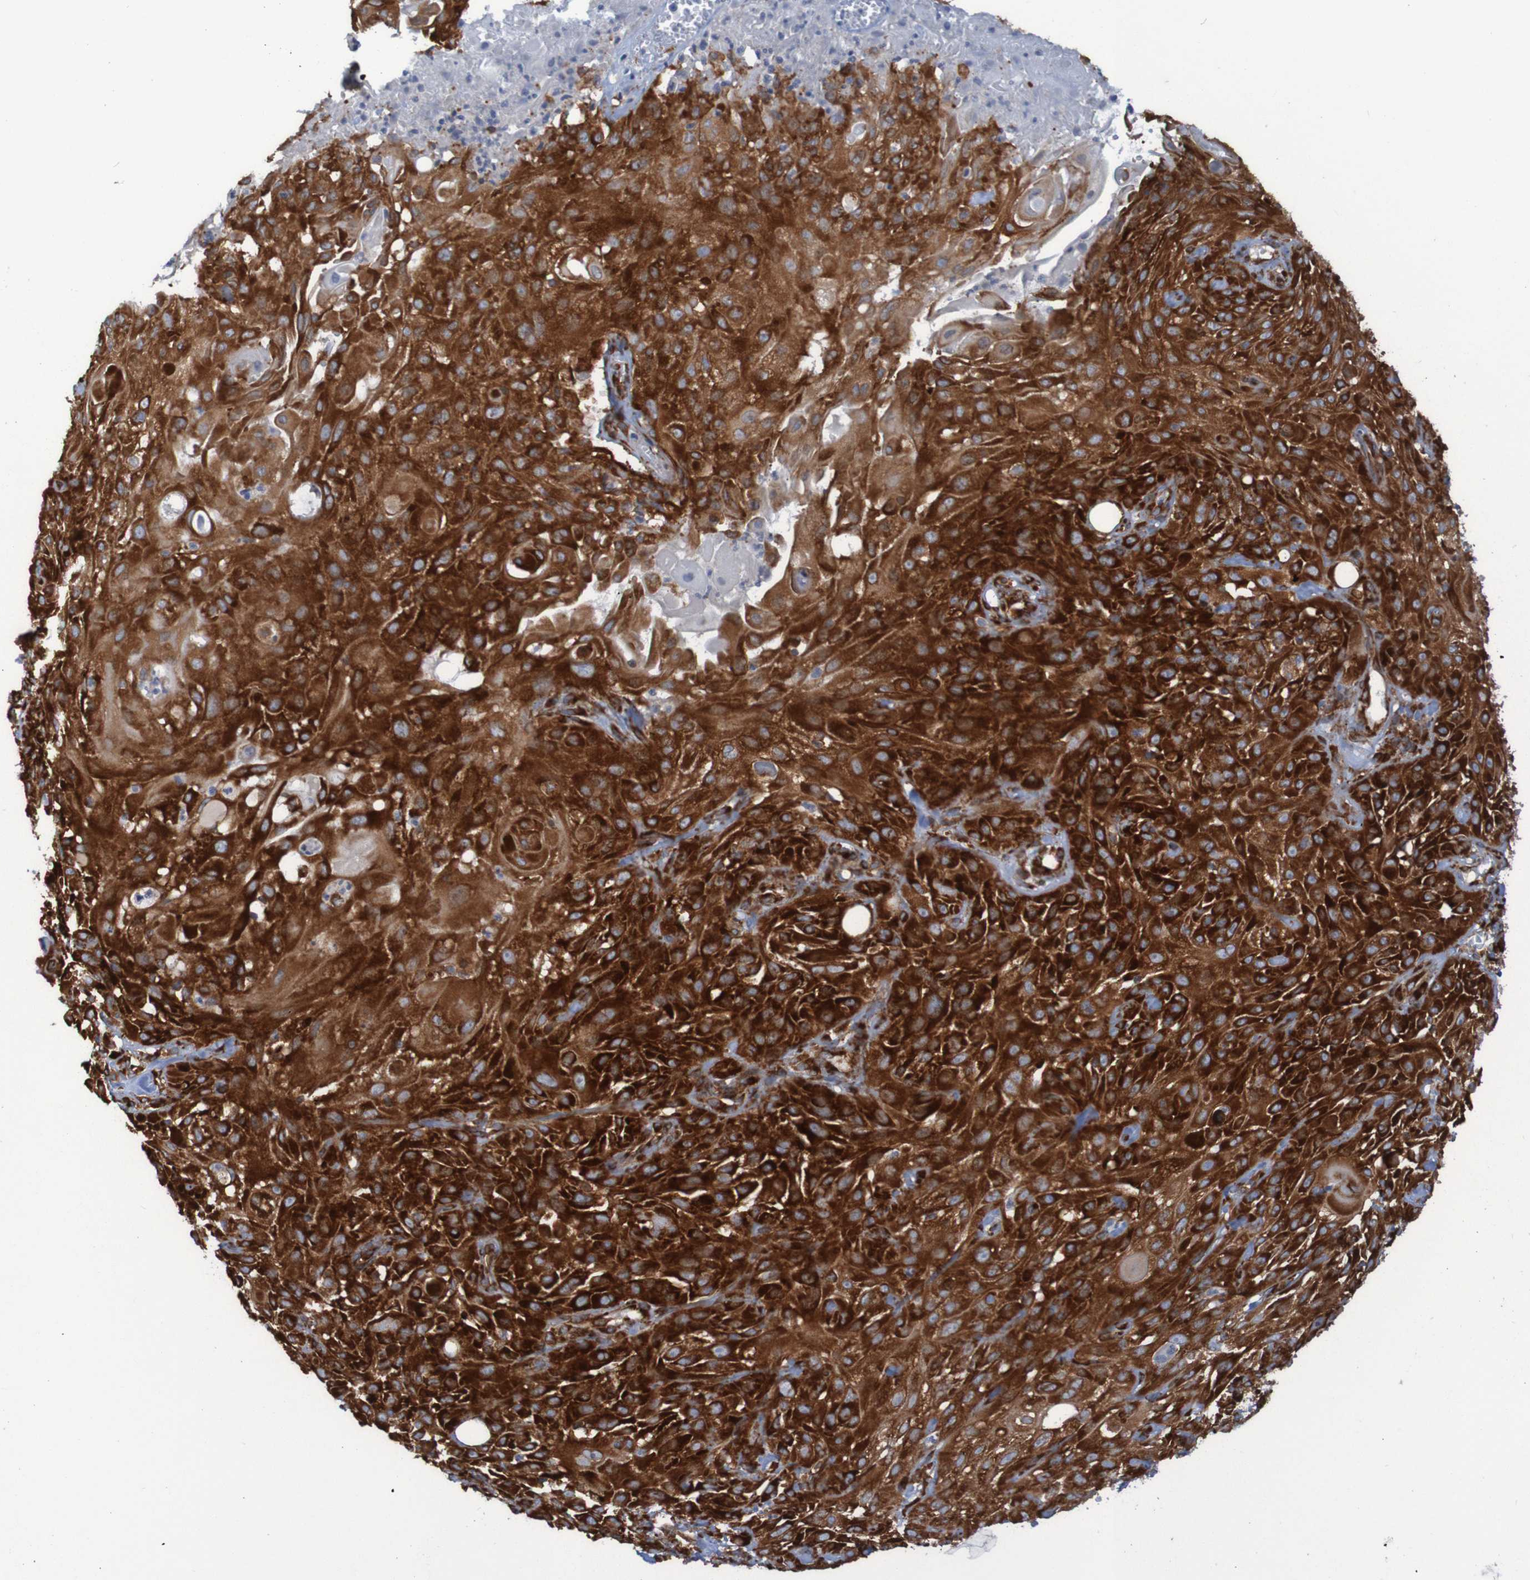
{"staining": {"intensity": "strong", "quantity": ">75%", "location": "cytoplasmic/membranous"}, "tissue": "skin cancer", "cell_type": "Tumor cells", "image_type": "cancer", "snomed": [{"axis": "morphology", "description": "Squamous cell carcinoma, NOS"}, {"axis": "topography", "description": "Skin"}], "caption": "An image of skin cancer stained for a protein displays strong cytoplasmic/membranous brown staining in tumor cells.", "gene": "RPL10", "patient": {"sex": "male", "age": 75}}